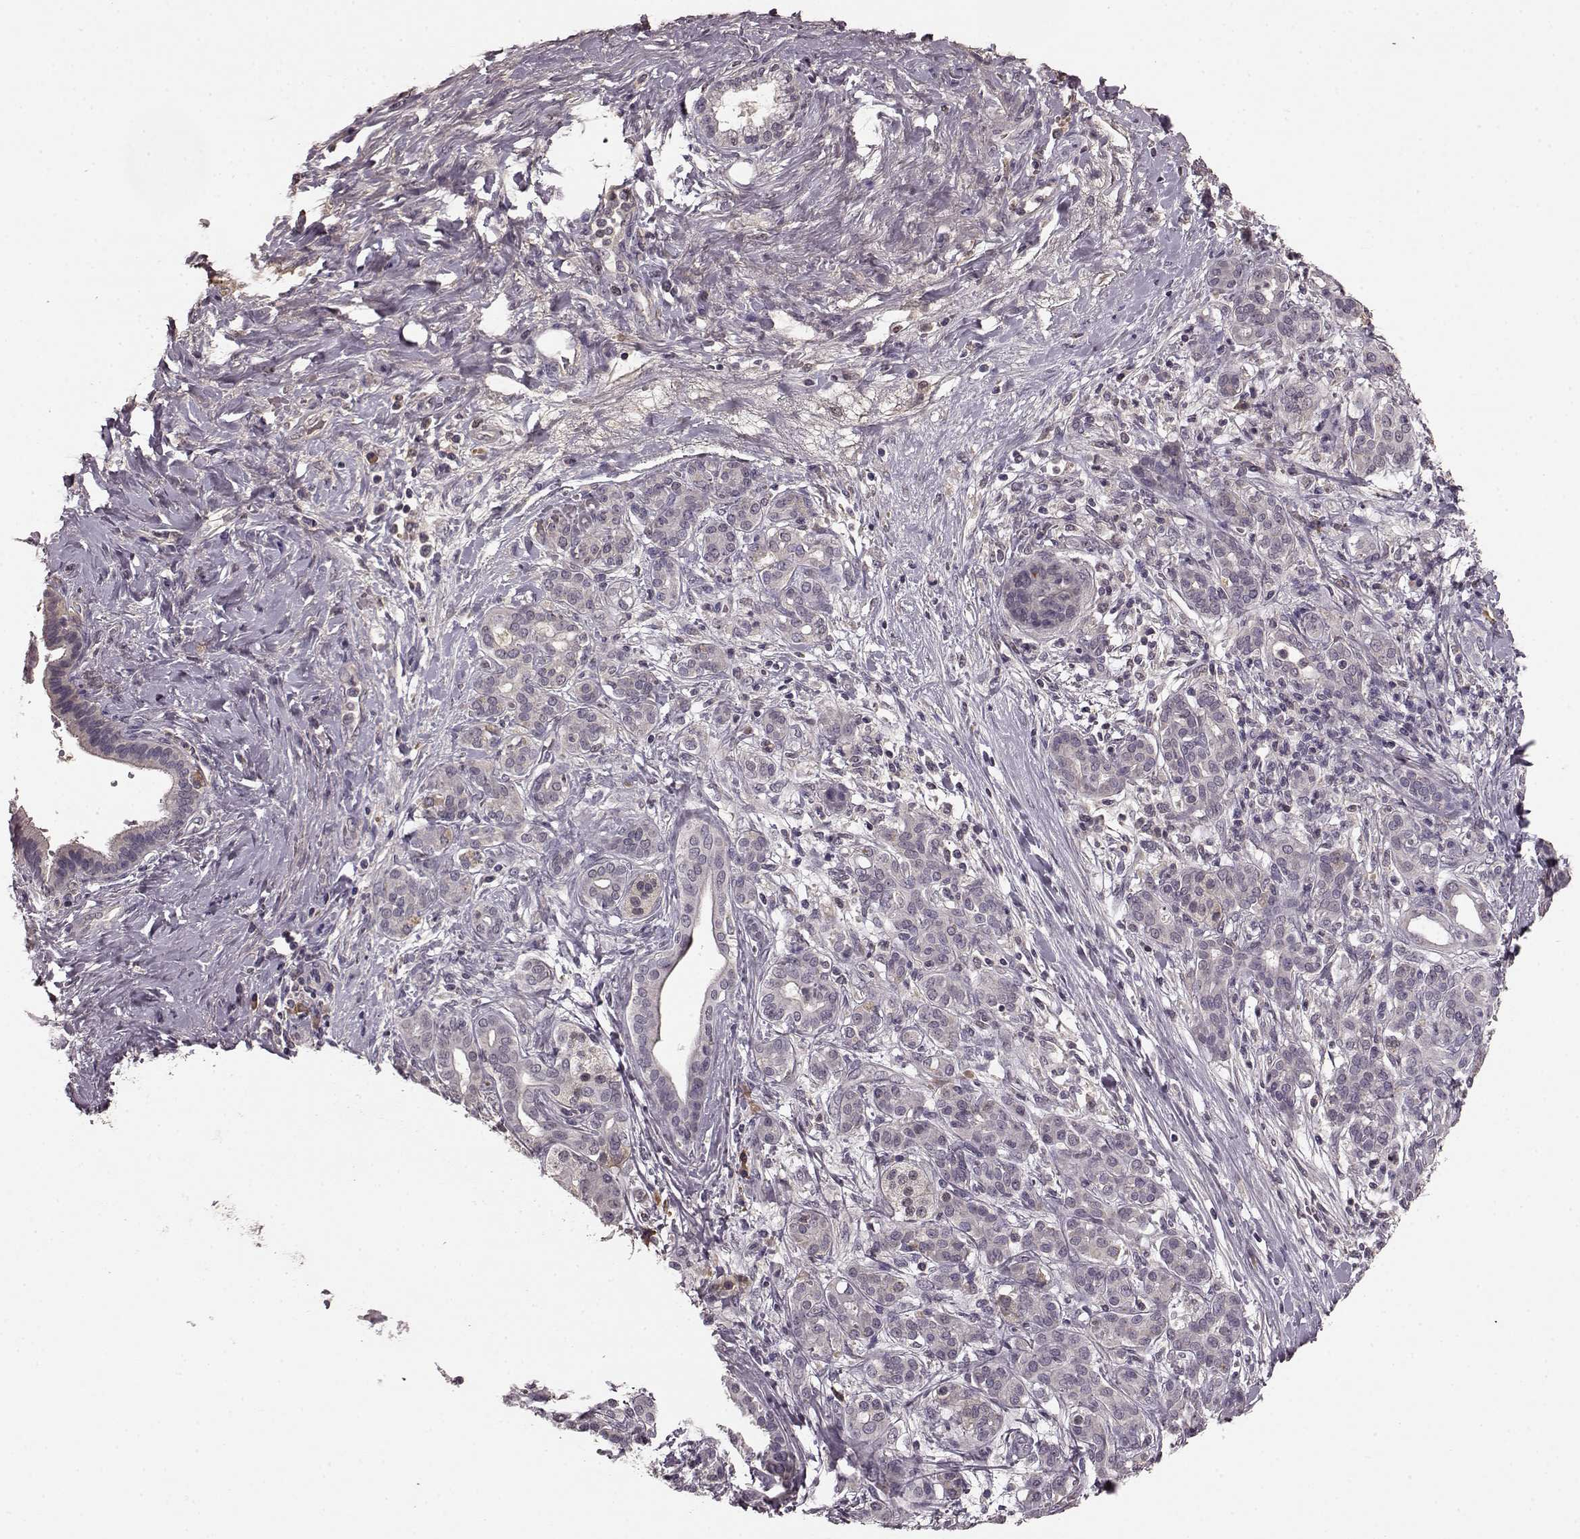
{"staining": {"intensity": "negative", "quantity": "none", "location": "none"}, "tissue": "pancreatic cancer", "cell_type": "Tumor cells", "image_type": "cancer", "snomed": [{"axis": "morphology", "description": "Adenocarcinoma, NOS"}, {"axis": "topography", "description": "Pancreas"}], "caption": "An immunohistochemistry micrograph of pancreatic cancer (adenocarcinoma) is shown. There is no staining in tumor cells of pancreatic cancer (adenocarcinoma). (Brightfield microscopy of DAB IHC at high magnification).", "gene": "NRL", "patient": {"sex": "male", "age": 44}}